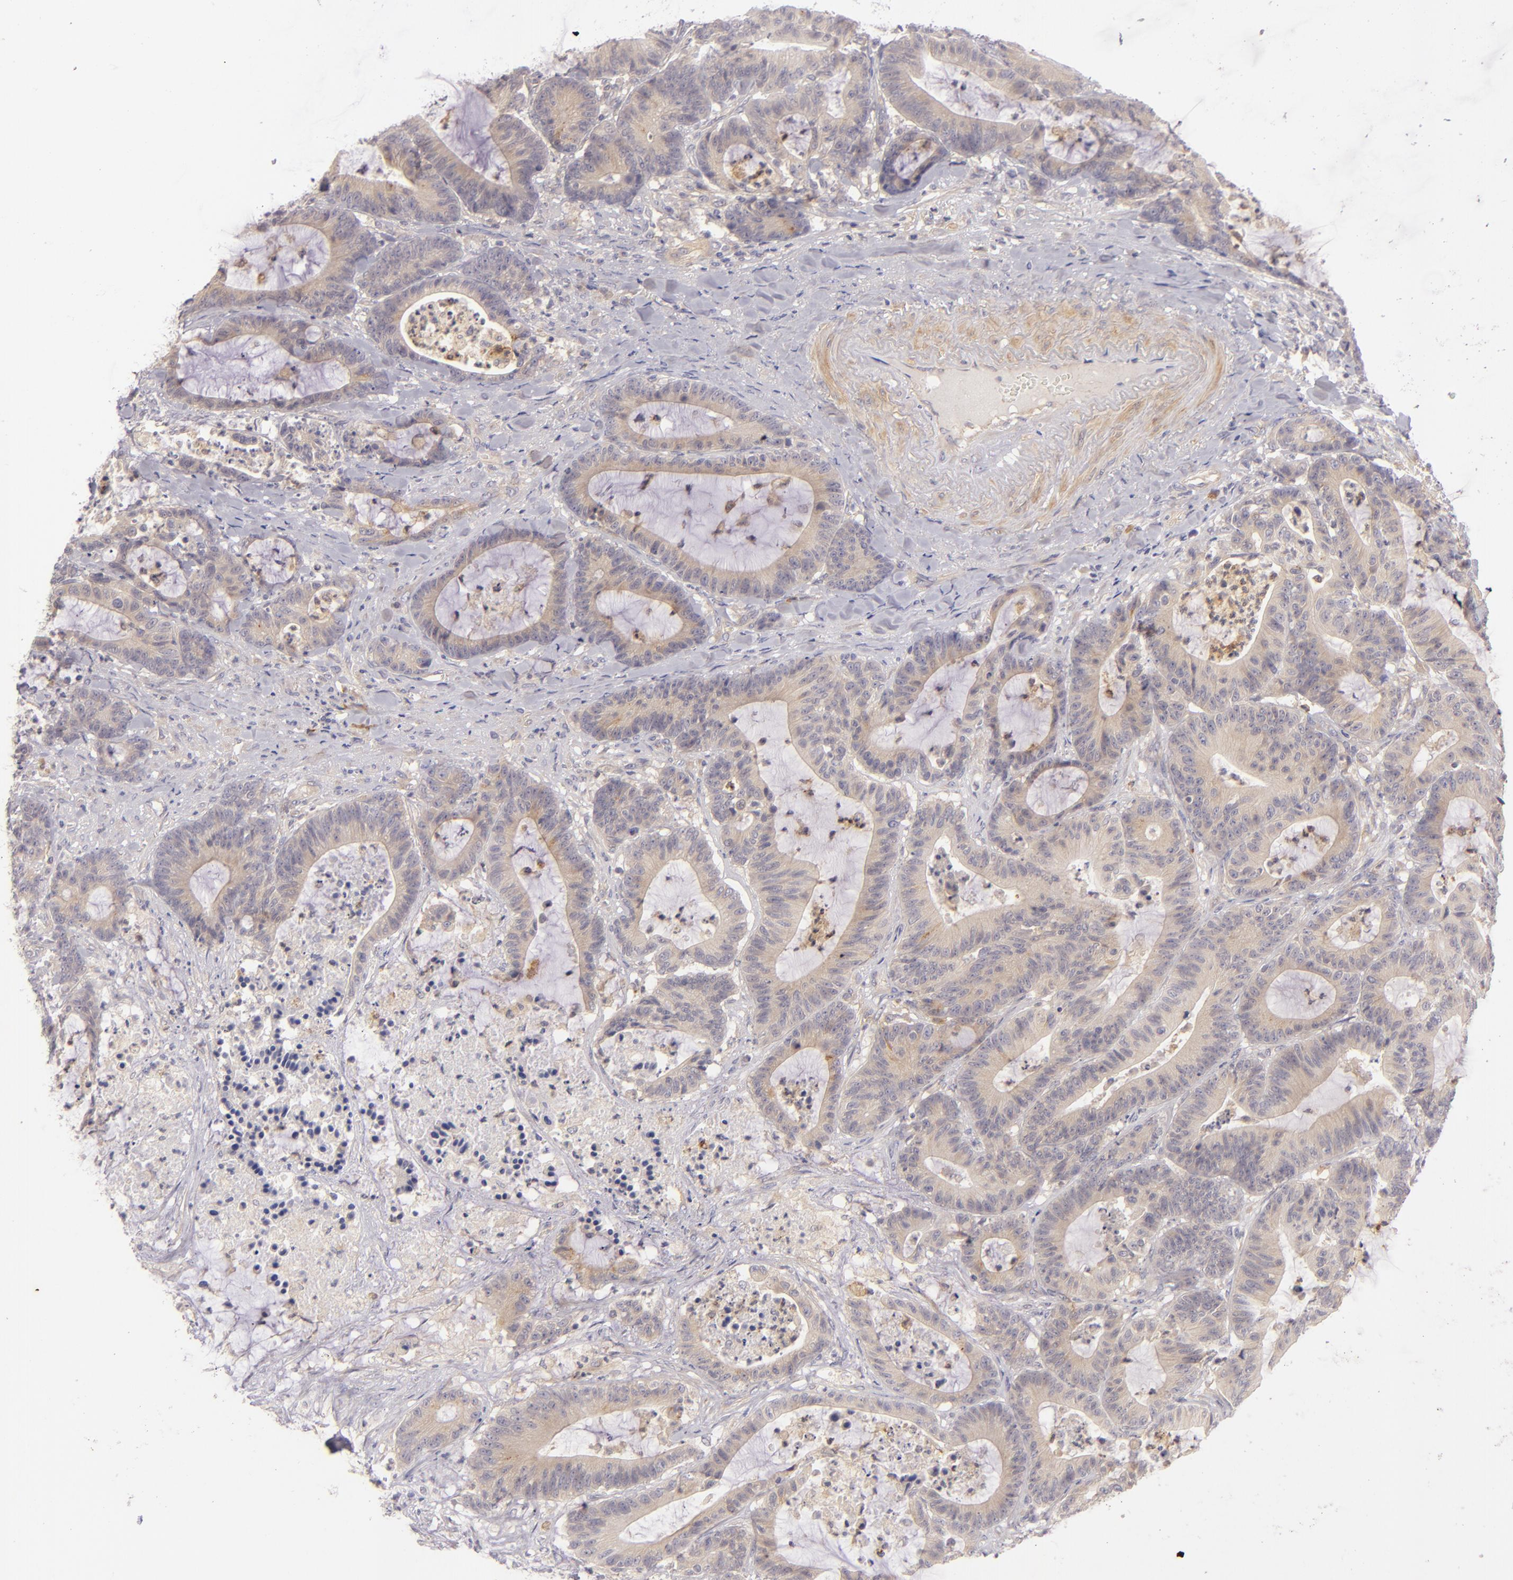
{"staining": {"intensity": "weak", "quantity": "25%-75%", "location": "cytoplasmic/membranous"}, "tissue": "colorectal cancer", "cell_type": "Tumor cells", "image_type": "cancer", "snomed": [{"axis": "morphology", "description": "Adenocarcinoma, NOS"}, {"axis": "topography", "description": "Colon"}], "caption": "Adenocarcinoma (colorectal) stained for a protein (brown) displays weak cytoplasmic/membranous positive positivity in approximately 25%-75% of tumor cells.", "gene": "CD83", "patient": {"sex": "female", "age": 84}}